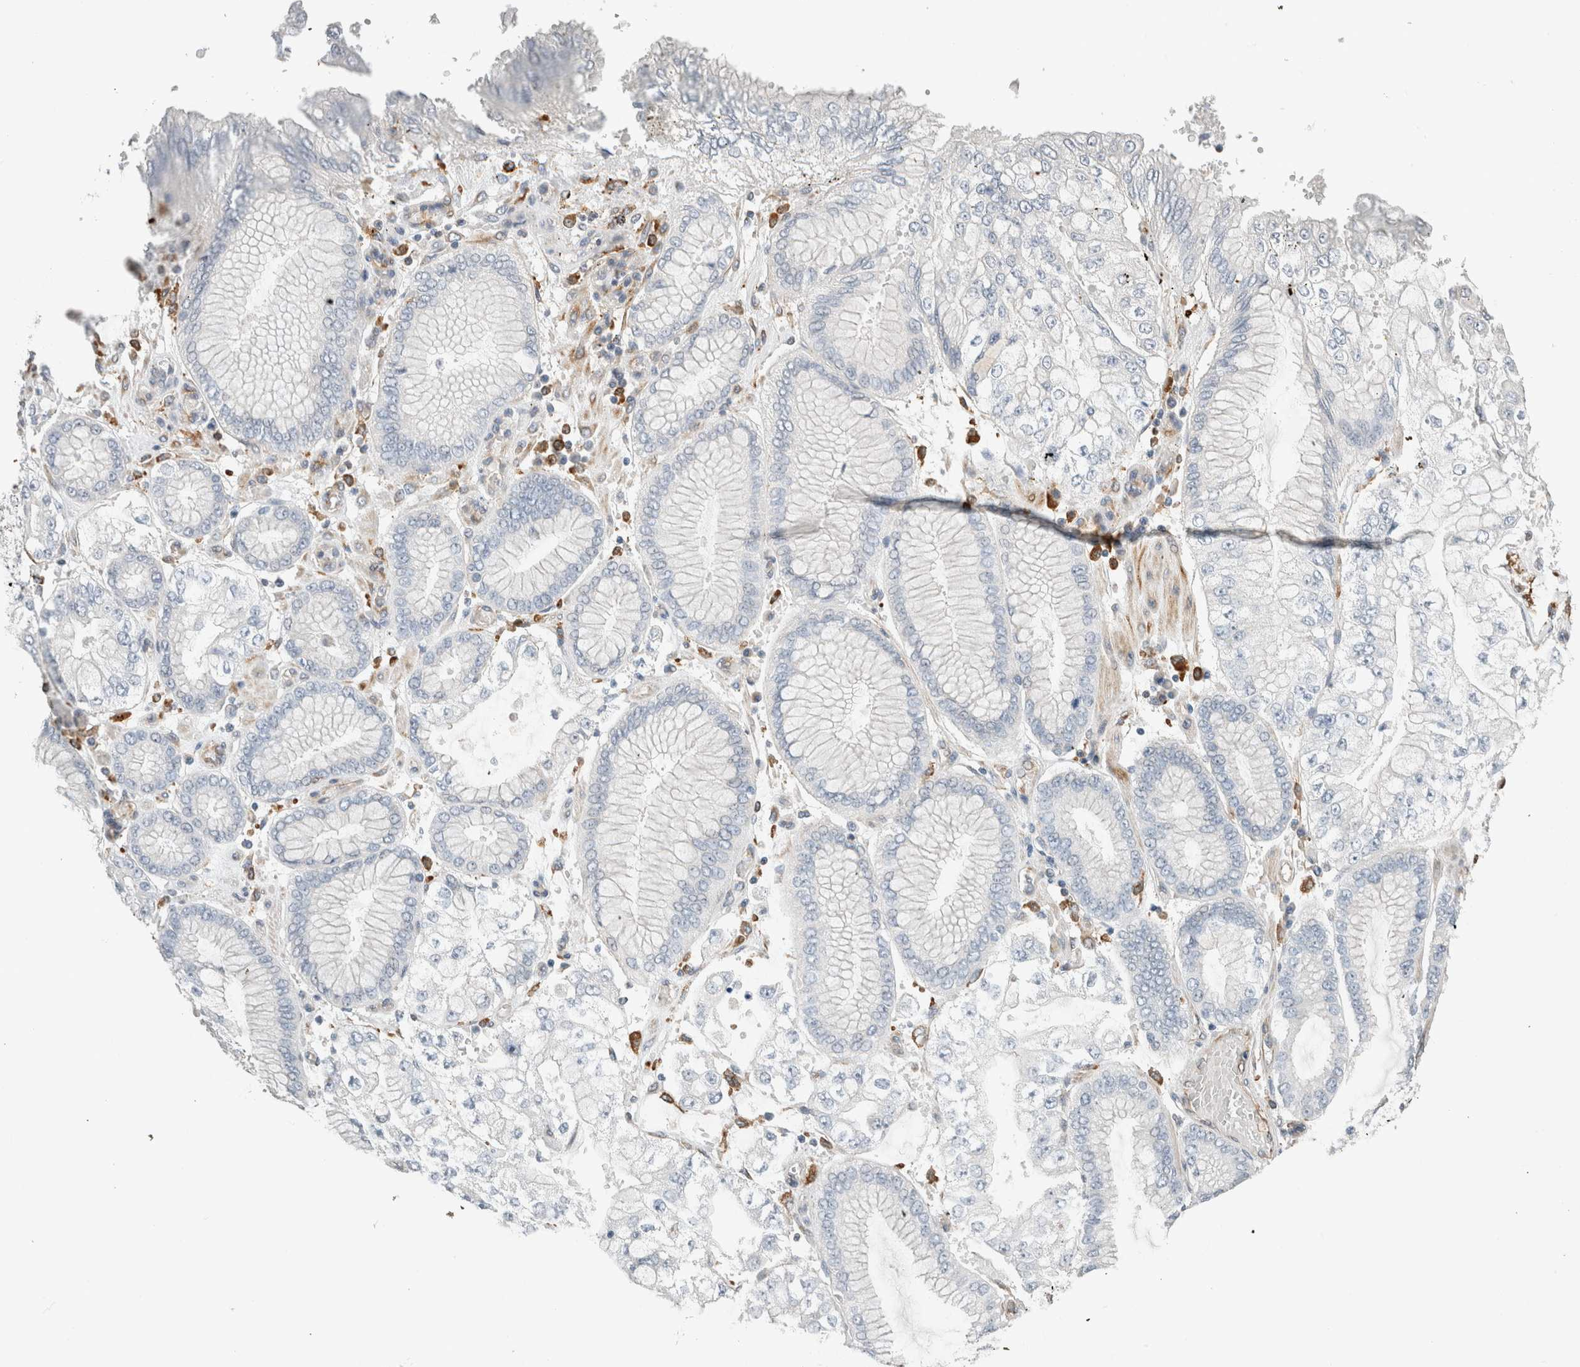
{"staining": {"intensity": "negative", "quantity": "none", "location": "none"}, "tissue": "stomach cancer", "cell_type": "Tumor cells", "image_type": "cancer", "snomed": [{"axis": "morphology", "description": "Adenocarcinoma, NOS"}, {"axis": "topography", "description": "Stomach"}], "caption": "Protein analysis of stomach cancer (adenocarcinoma) displays no significant expression in tumor cells.", "gene": "LY86", "patient": {"sex": "male", "age": 76}}